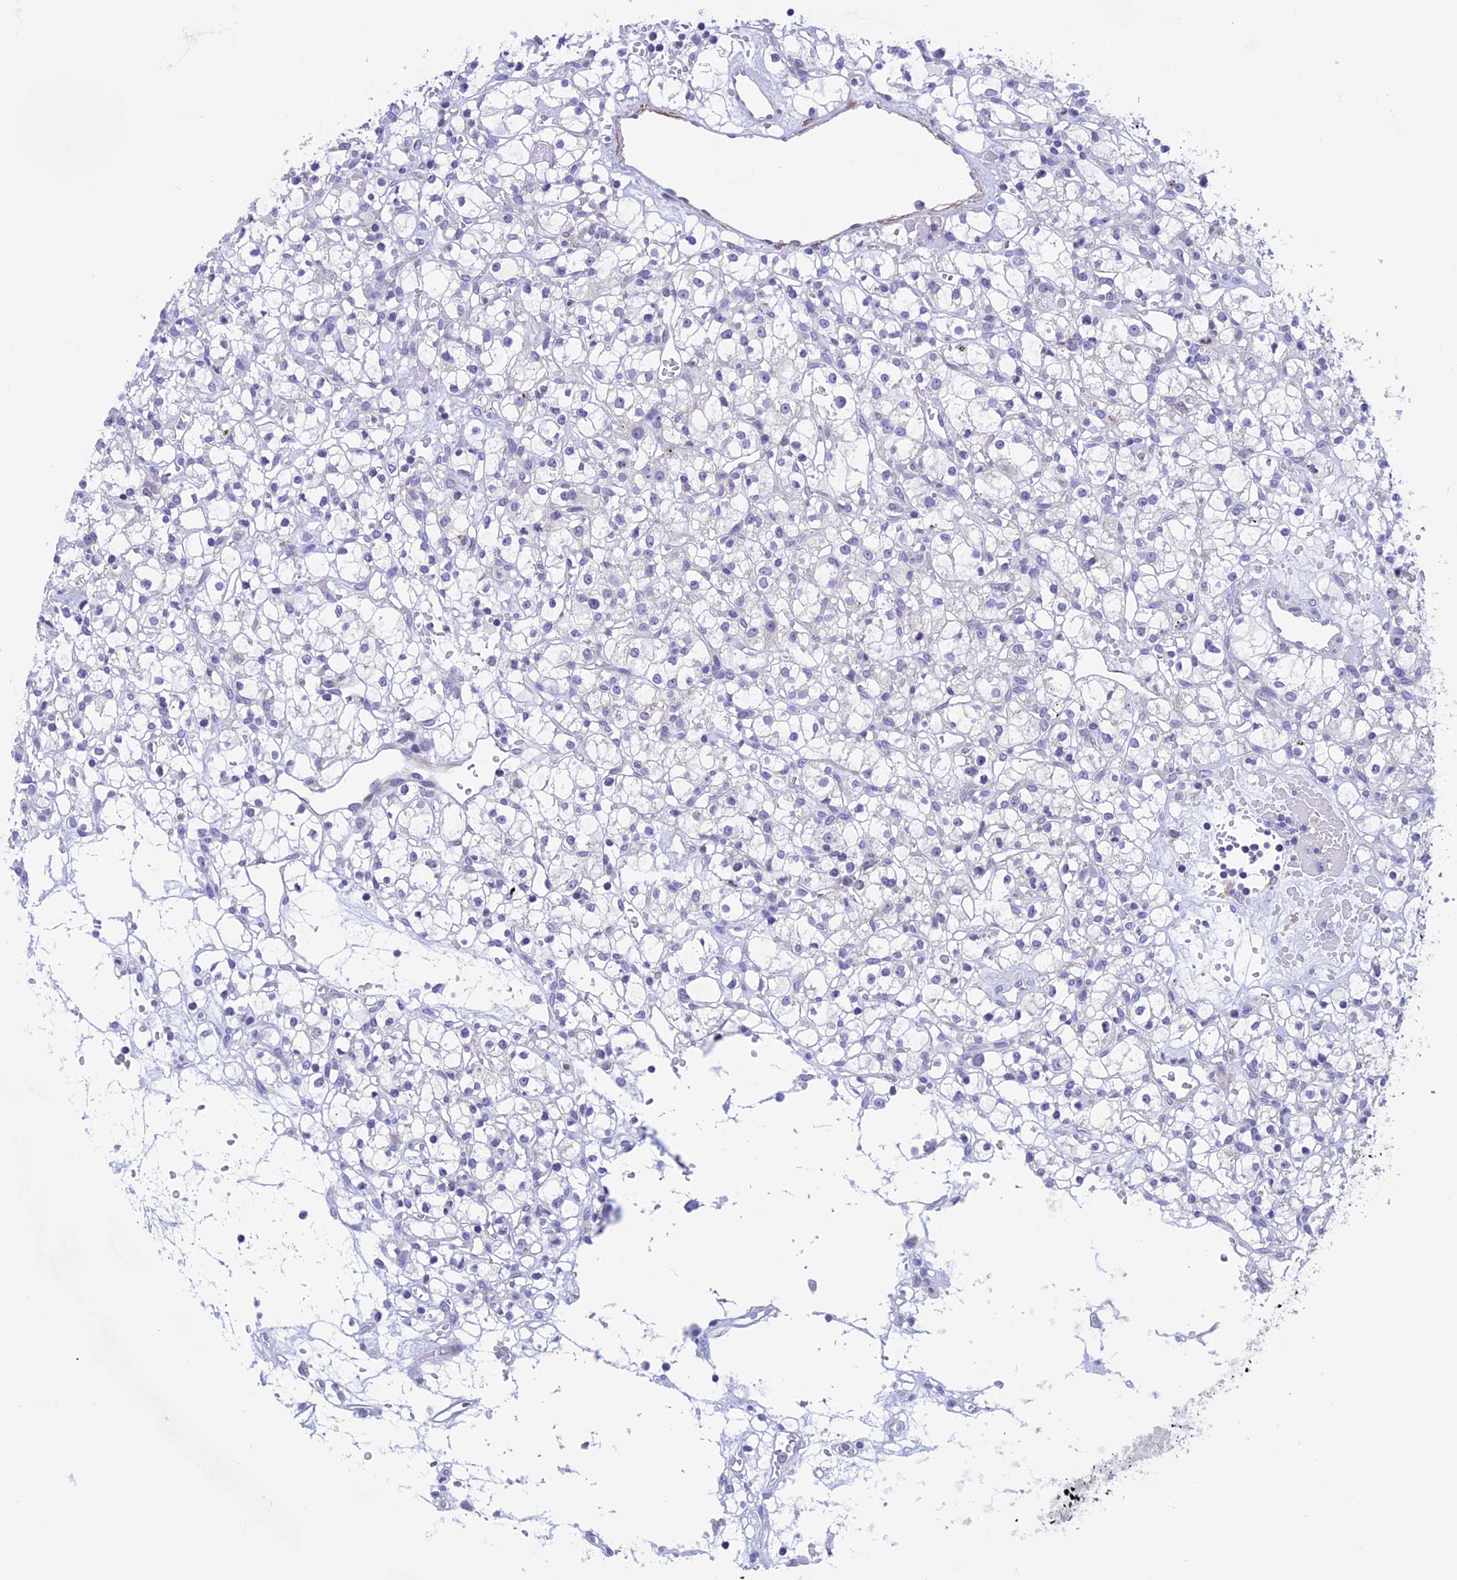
{"staining": {"intensity": "negative", "quantity": "none", "location": "none"}, "tissue": "renal cancer", "cell_type": "Tumor cells", "image_type": "cancer", "snomed": [{"axis": "morphology", "description": "Adenocarcinoma, NOS"}, {"axis": "topography", "description": "Kidney"}], "caption": "There is no significant staining in tumor cells of renal cancer.", "gene": "IGSF6", "patient": {"sex": "female", "age": 59}}